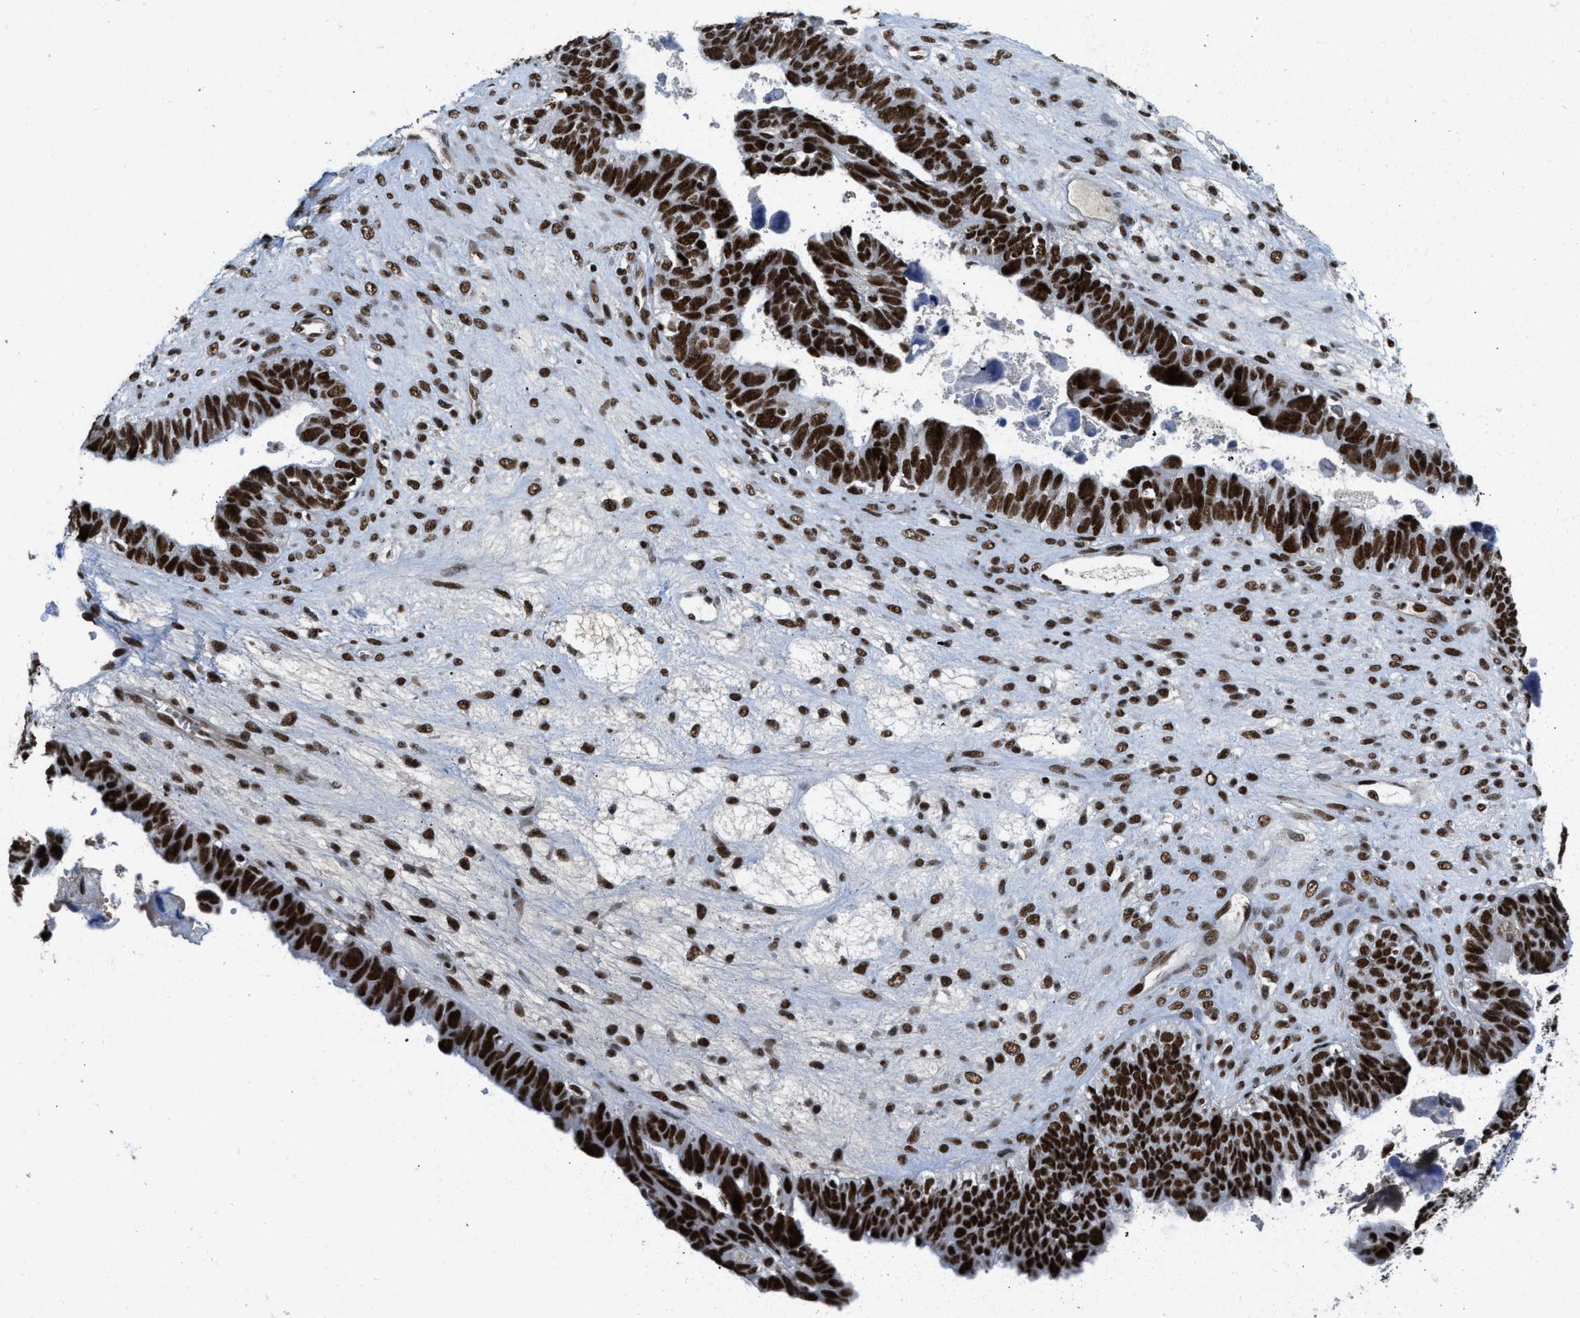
{"staining": {"intensity": "strong", "quantity": ">75%", "location": "nuclear"}, "tissue": "ovarian cancer", "cell_type": "Tumor cells", "image_type": "cancer", "snomed": [{"axis": "morphology", "description": "Cystadenocarcinoma, serous, NOS"}, {"axis": "topography", "description": "Ovary"}], "caption": "Ovarian serous cystadenocarcinoma tissue reveals strong nuclear expression in approximately >75% of tumor cells The staining was performed using DAB (3,3'-diaminobenzidine), with brown indicating positive protein expression. Nuclei are stained blue with hematoxylin.", "gene": "SCAF4", "patient": {"sex": "female", "age": 79}}